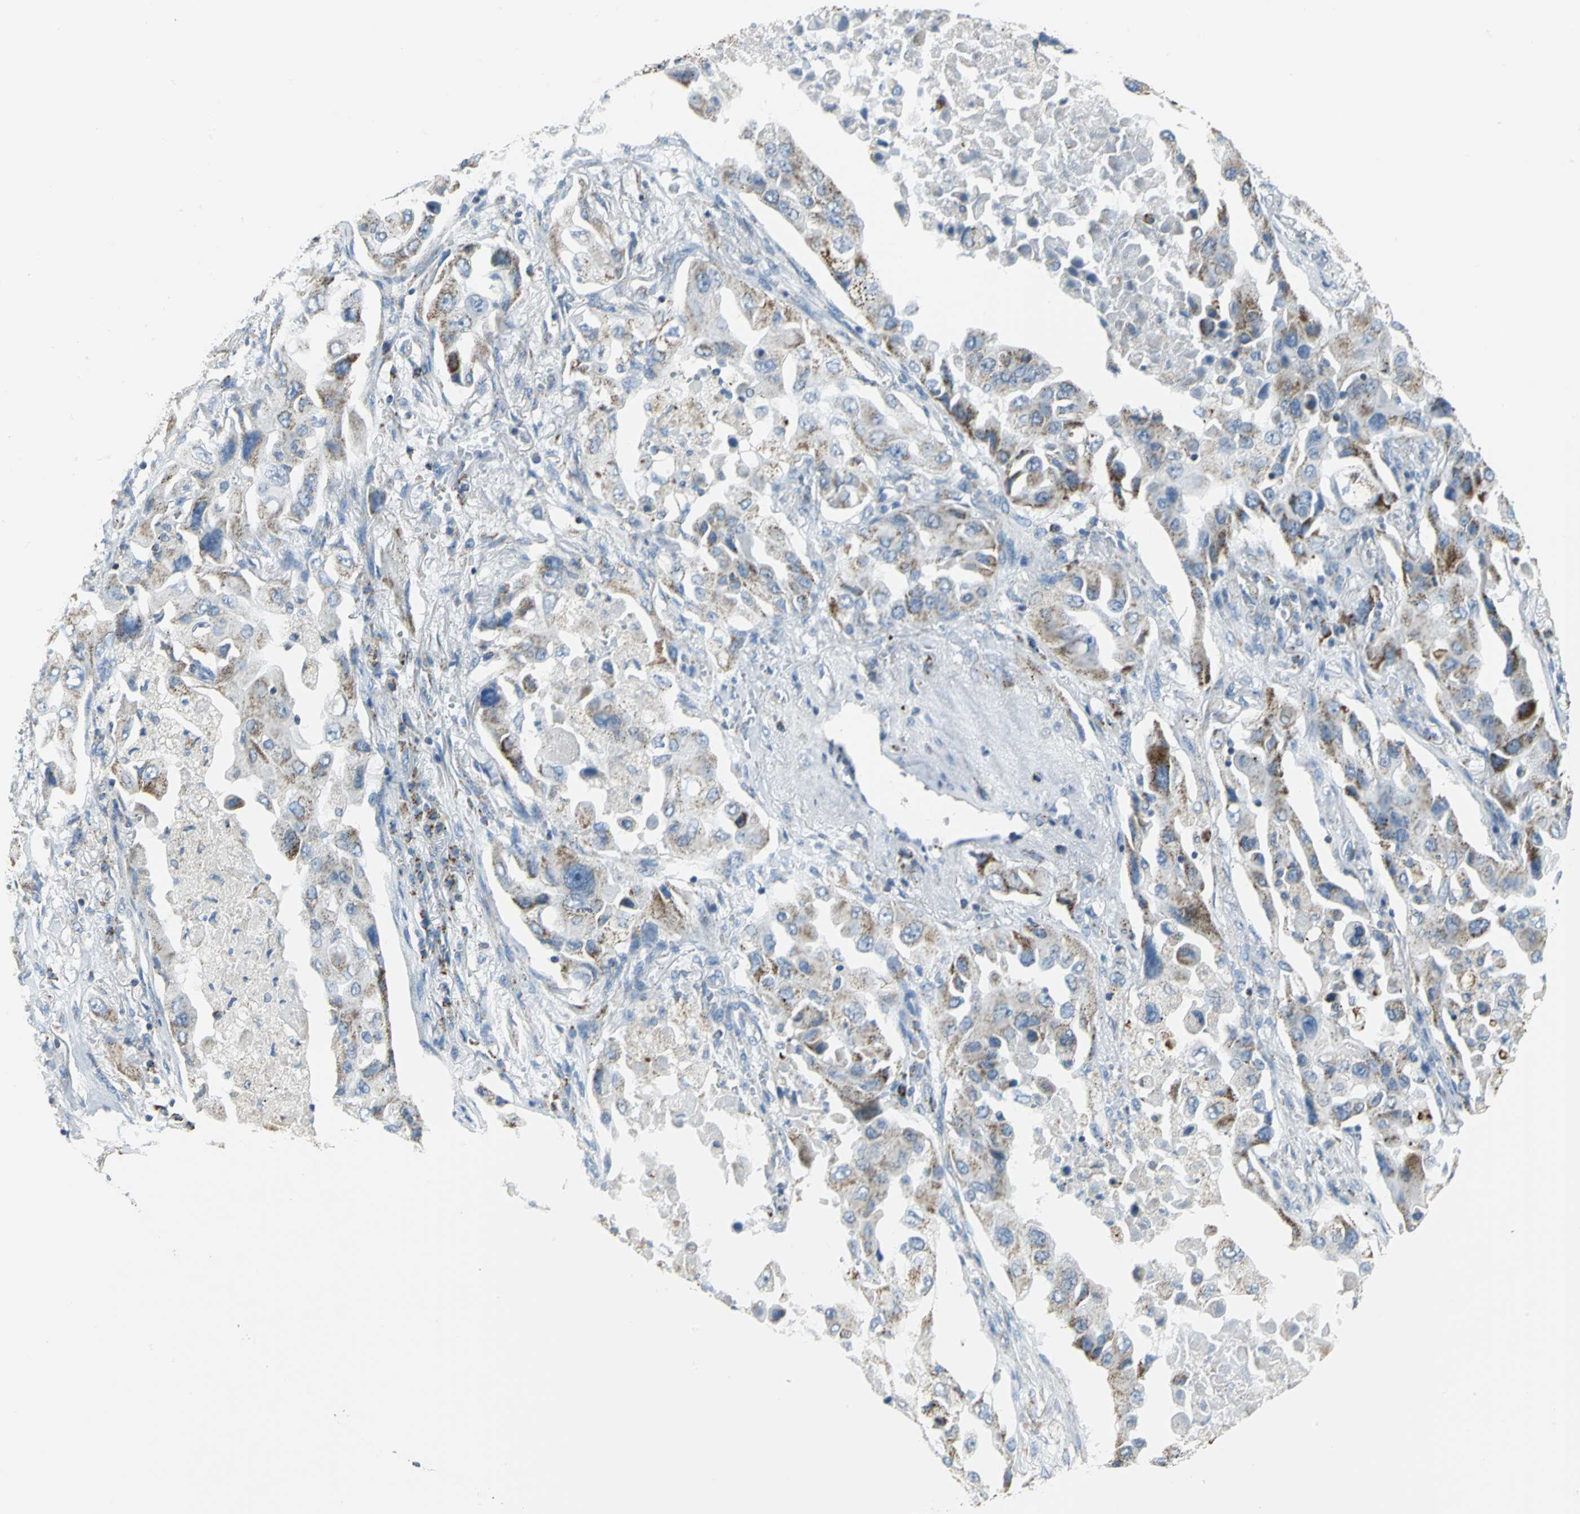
{"staining": {"intensity": "moderate", "quantity": "25%-75%", "location": "cytoplasmic/membranous"}, "tissue": "lung cancer", "cell_type": "Tumor cells", "image_type": "cancer", "snomed": [{"axis": "morphology", "description": "Adenocarcinoma, NOS"}, {"axis": "topography", "description": "Lung"}], "caption": "Brown immunohistochemical staining in human lung adenocarcinoma reveals moderate cytoplasmic/membranous positivity in approximately 25%-75% of tumor cells. (Brightfield microscopy of DAB IHC at high magnification).", "gene": "NTRK1", "patient": {"sex": "female", "age": 65}}